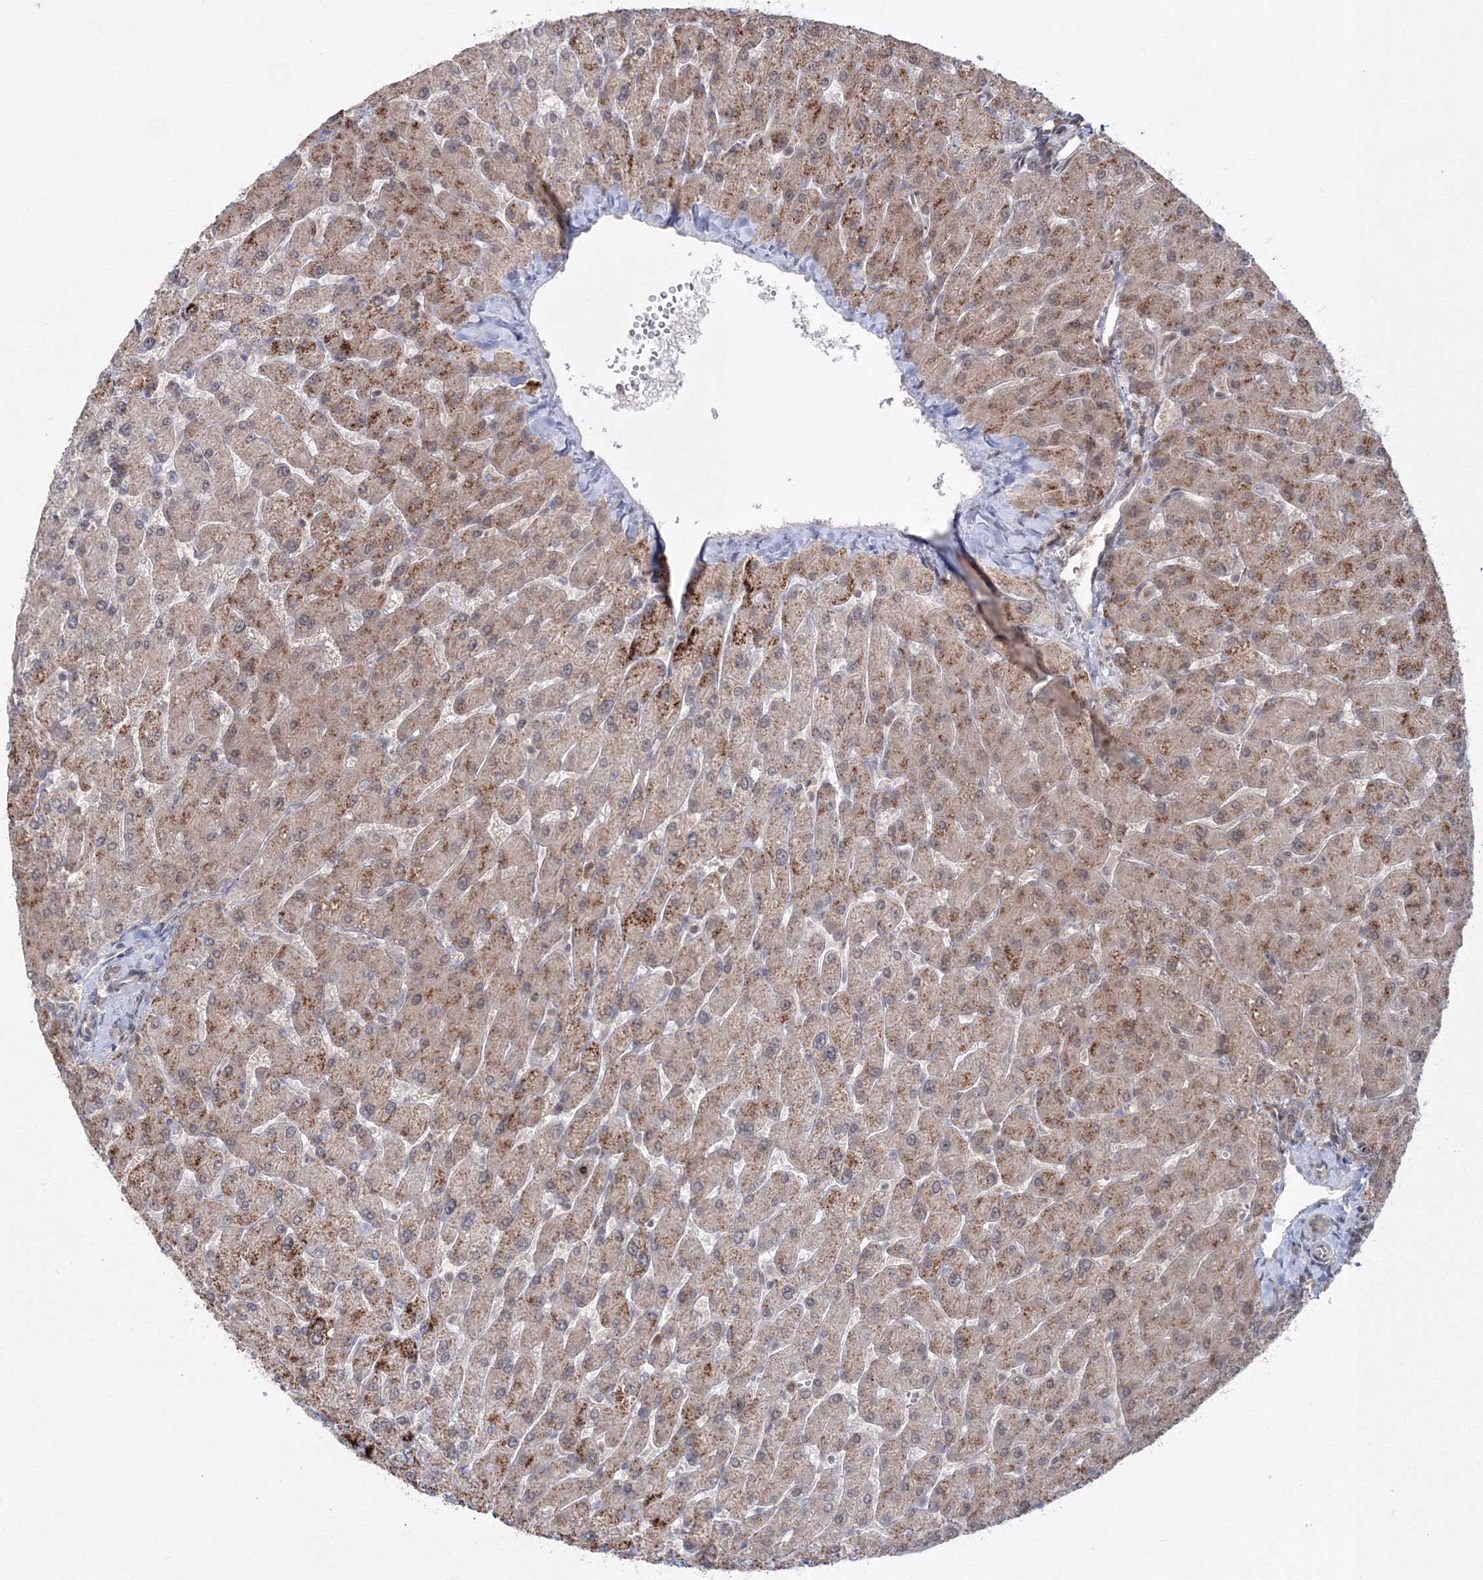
{"staining": {"intensity": "weak", "quantity": "25%-75%", "location": "cytoplasmic/membranous"}, "tissue": "liver", "cell_type": "Cholangiocytes", "image_type": "normal", "snomed": [{"axis": "morphology", "description": "Normal tissue, NOS"}, {"axis": "topography", "description": "Liver"}], "caption": "Immunohistochemistry (IHC) micrograph of unremarkable liver: liver stained using immunohistochemistry exhibits low levels of weak protein expression localized specifically in the cytoplasmic/membranous of cholangiocytes, appearing as a cytoplasmic/membranous brown color.", "gene": "ZFAND6", "patient": {"sex": "male", "age": 55}}